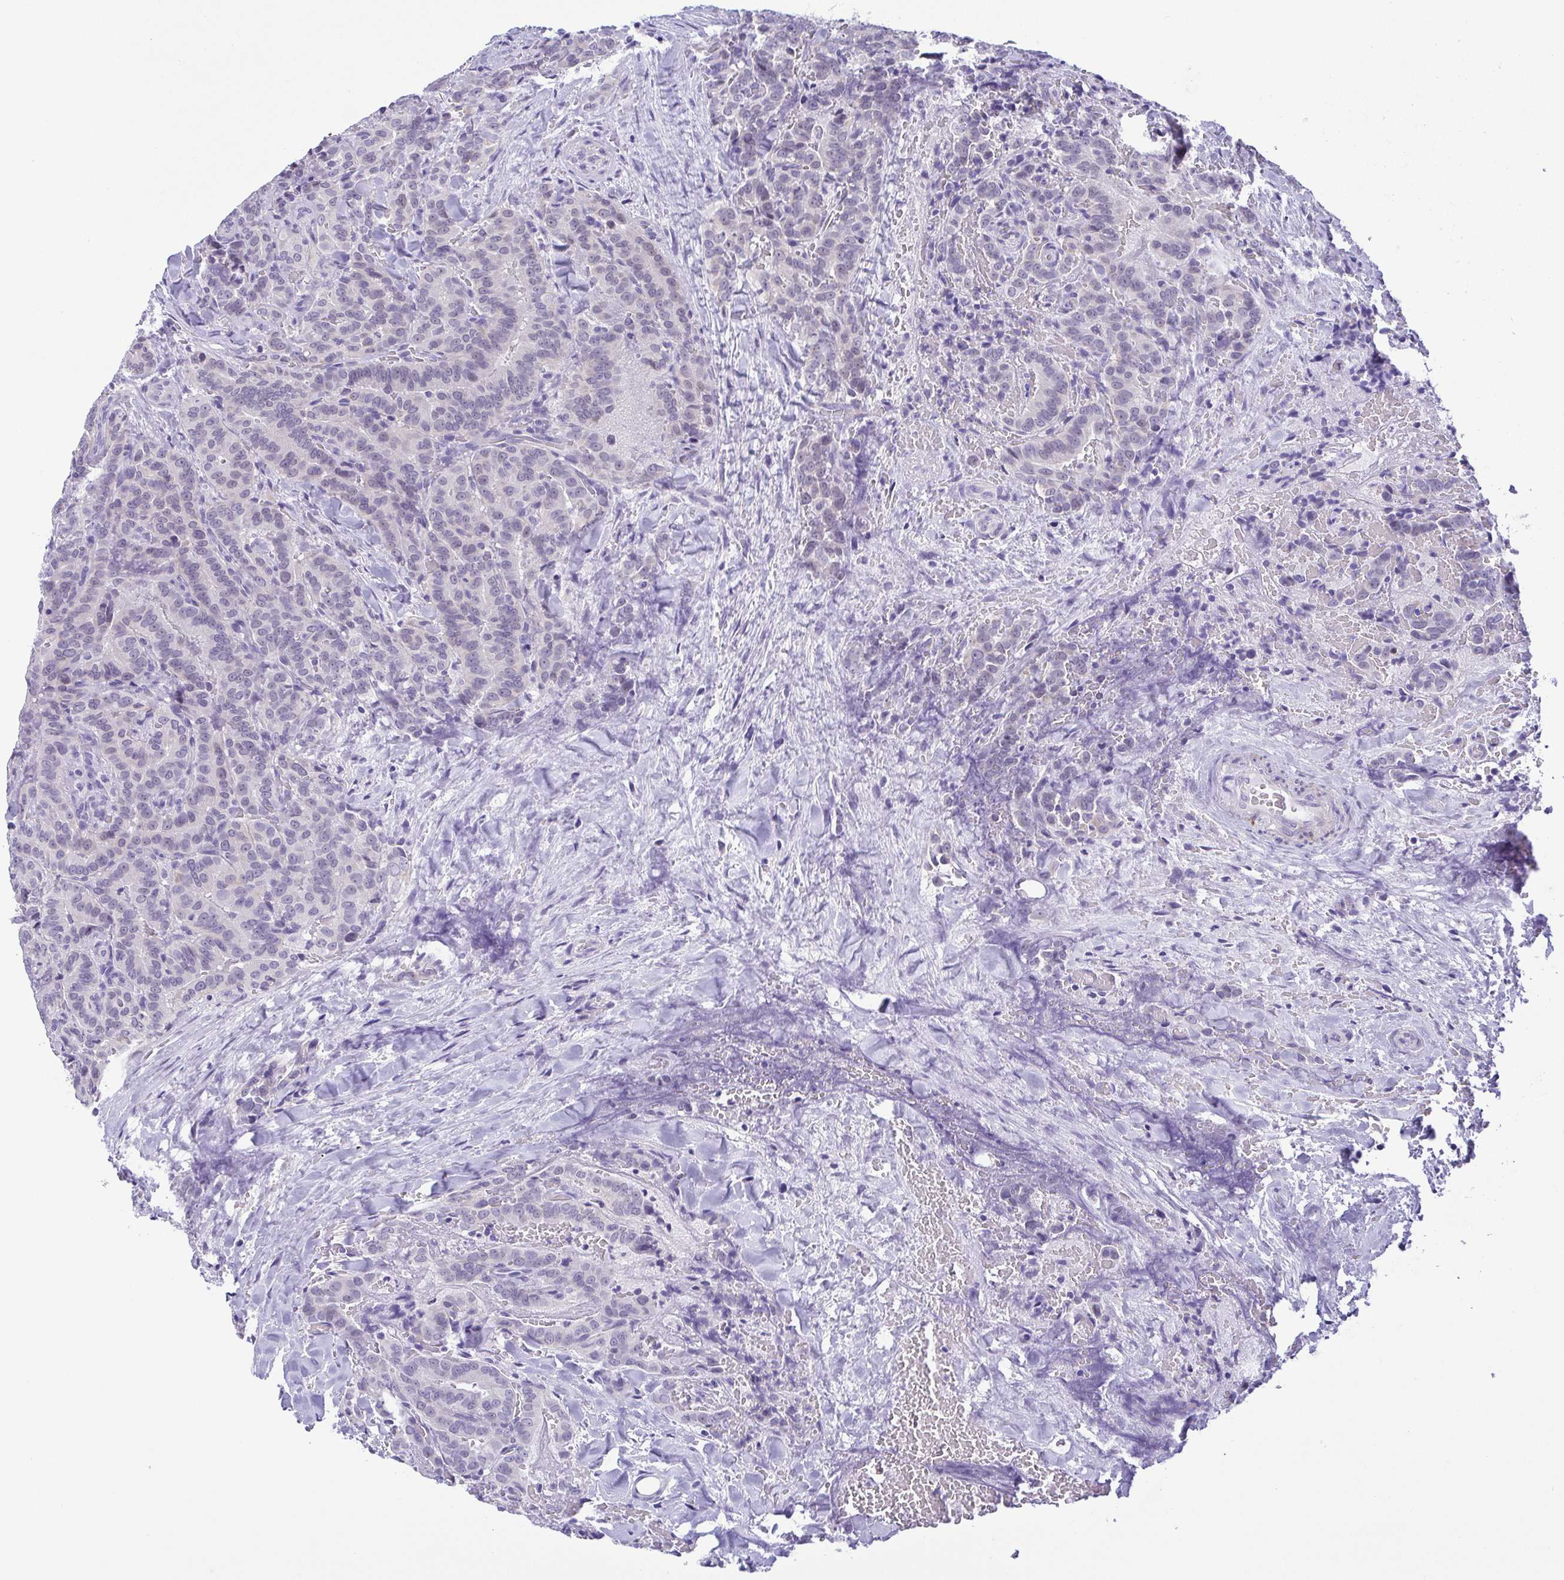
{"staining": {"intensity": "negative", "quantity": "none", "location": "none"}, "tissue": "thyroid cancer", "cell_type": "Tumor cells", "image_type": "cancer", "snomed": [{"axis": "morphology", "description": "Papillary adenocarcinoma, NOS"}, {"axis": "topography", "description": "Thyroid gland"}], "caption": "Human thyroid cancer (papillary adenocarcinoma) stained for a protein using immunohistochemistry reveals no positivity in tumor cells.", "gene": "MYL7", "patient": {"sex": "male", "age": 61}}